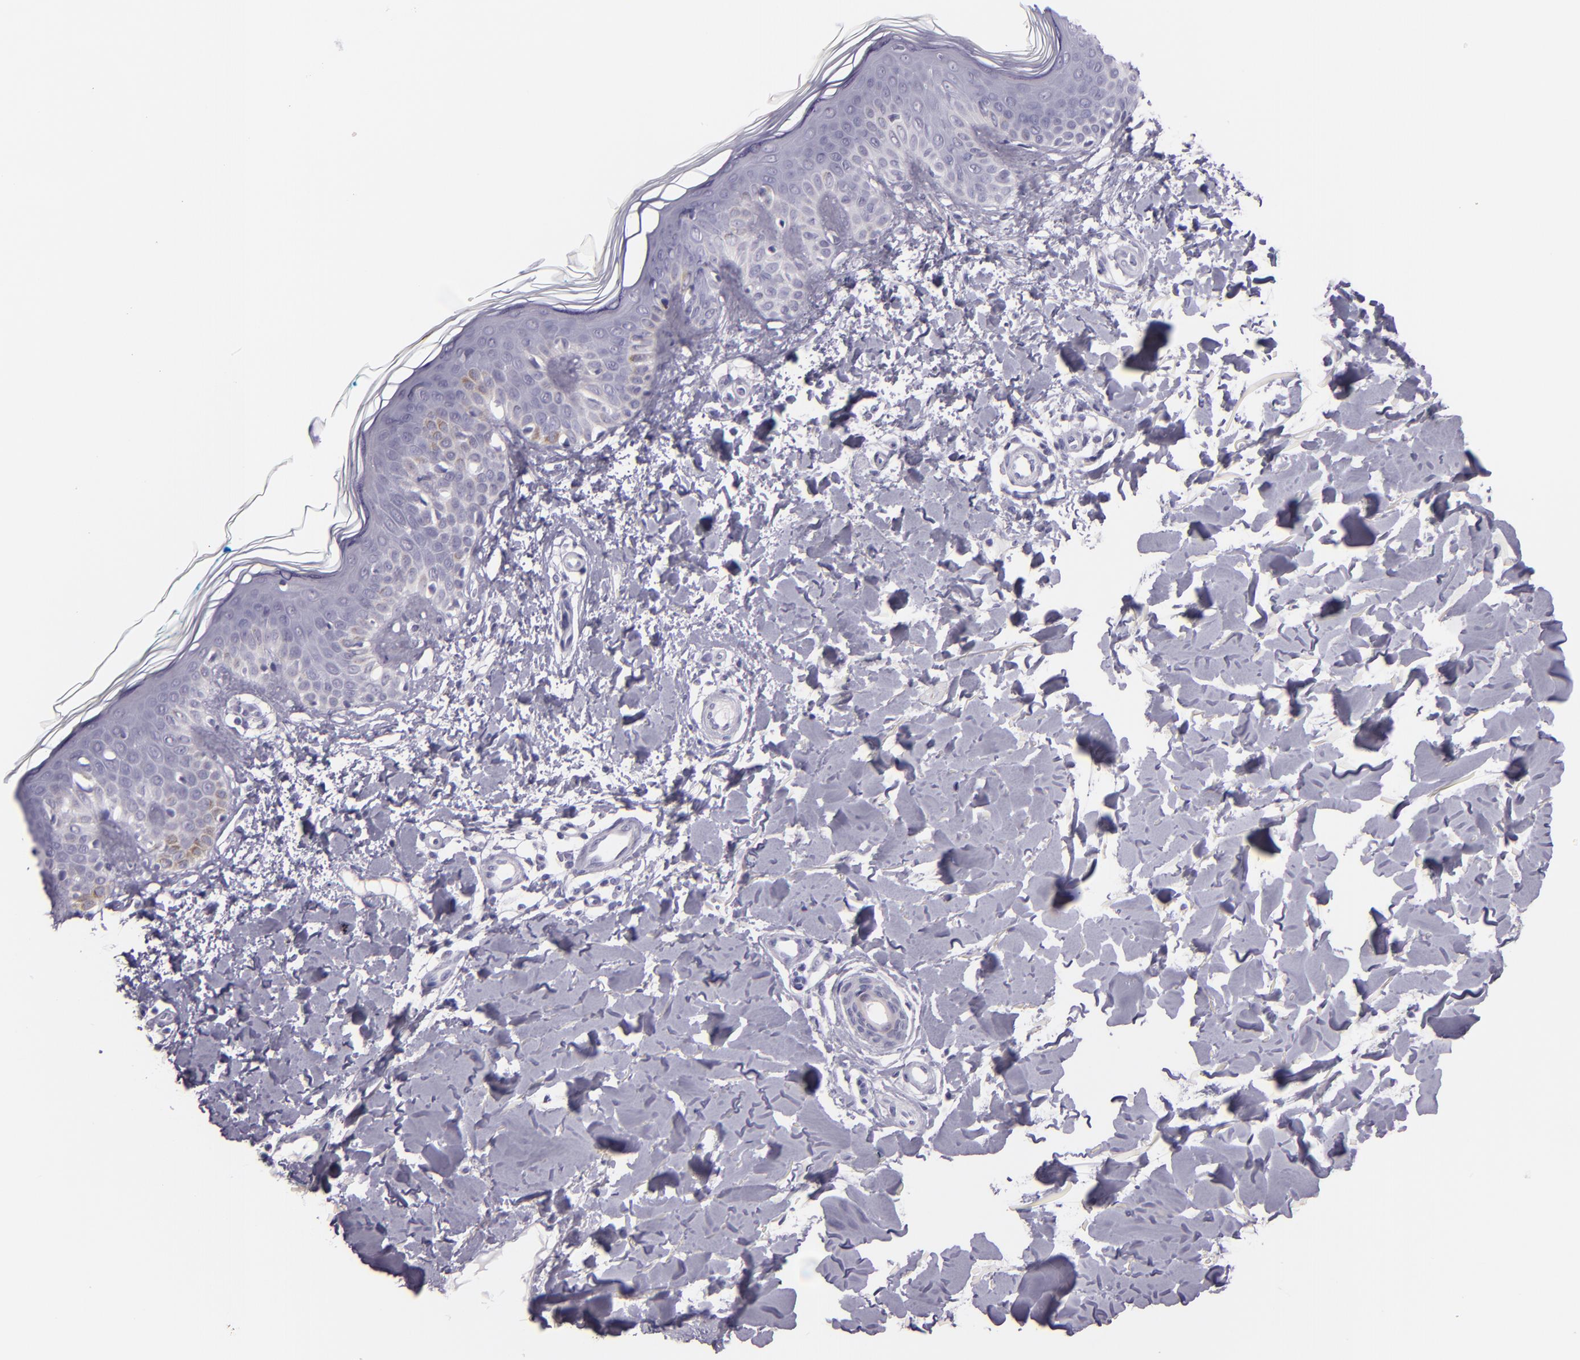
{"staining": {"intensity": "negative", "quantity": "none", "location": "none"}, "tissue": "skin", "cell_type": "Fibroblasts", "image_type": "normal", "snomed": [{"axis": "morphology", "description": "Normal tissue, NOS"}, {"axis": "topography", "description": "Skin"}], "caption": "IHC photomicrograph of unremarkable skin: human skin stained with DAB (3,3'-diaminobenzidine) exhibits no significant protein staining in fibroblasts. (Brightfield microscopy of DAB IHC at high magnification).", "gene": "HSP90AA1", "patient": {"sex": "male", "age": 32}}